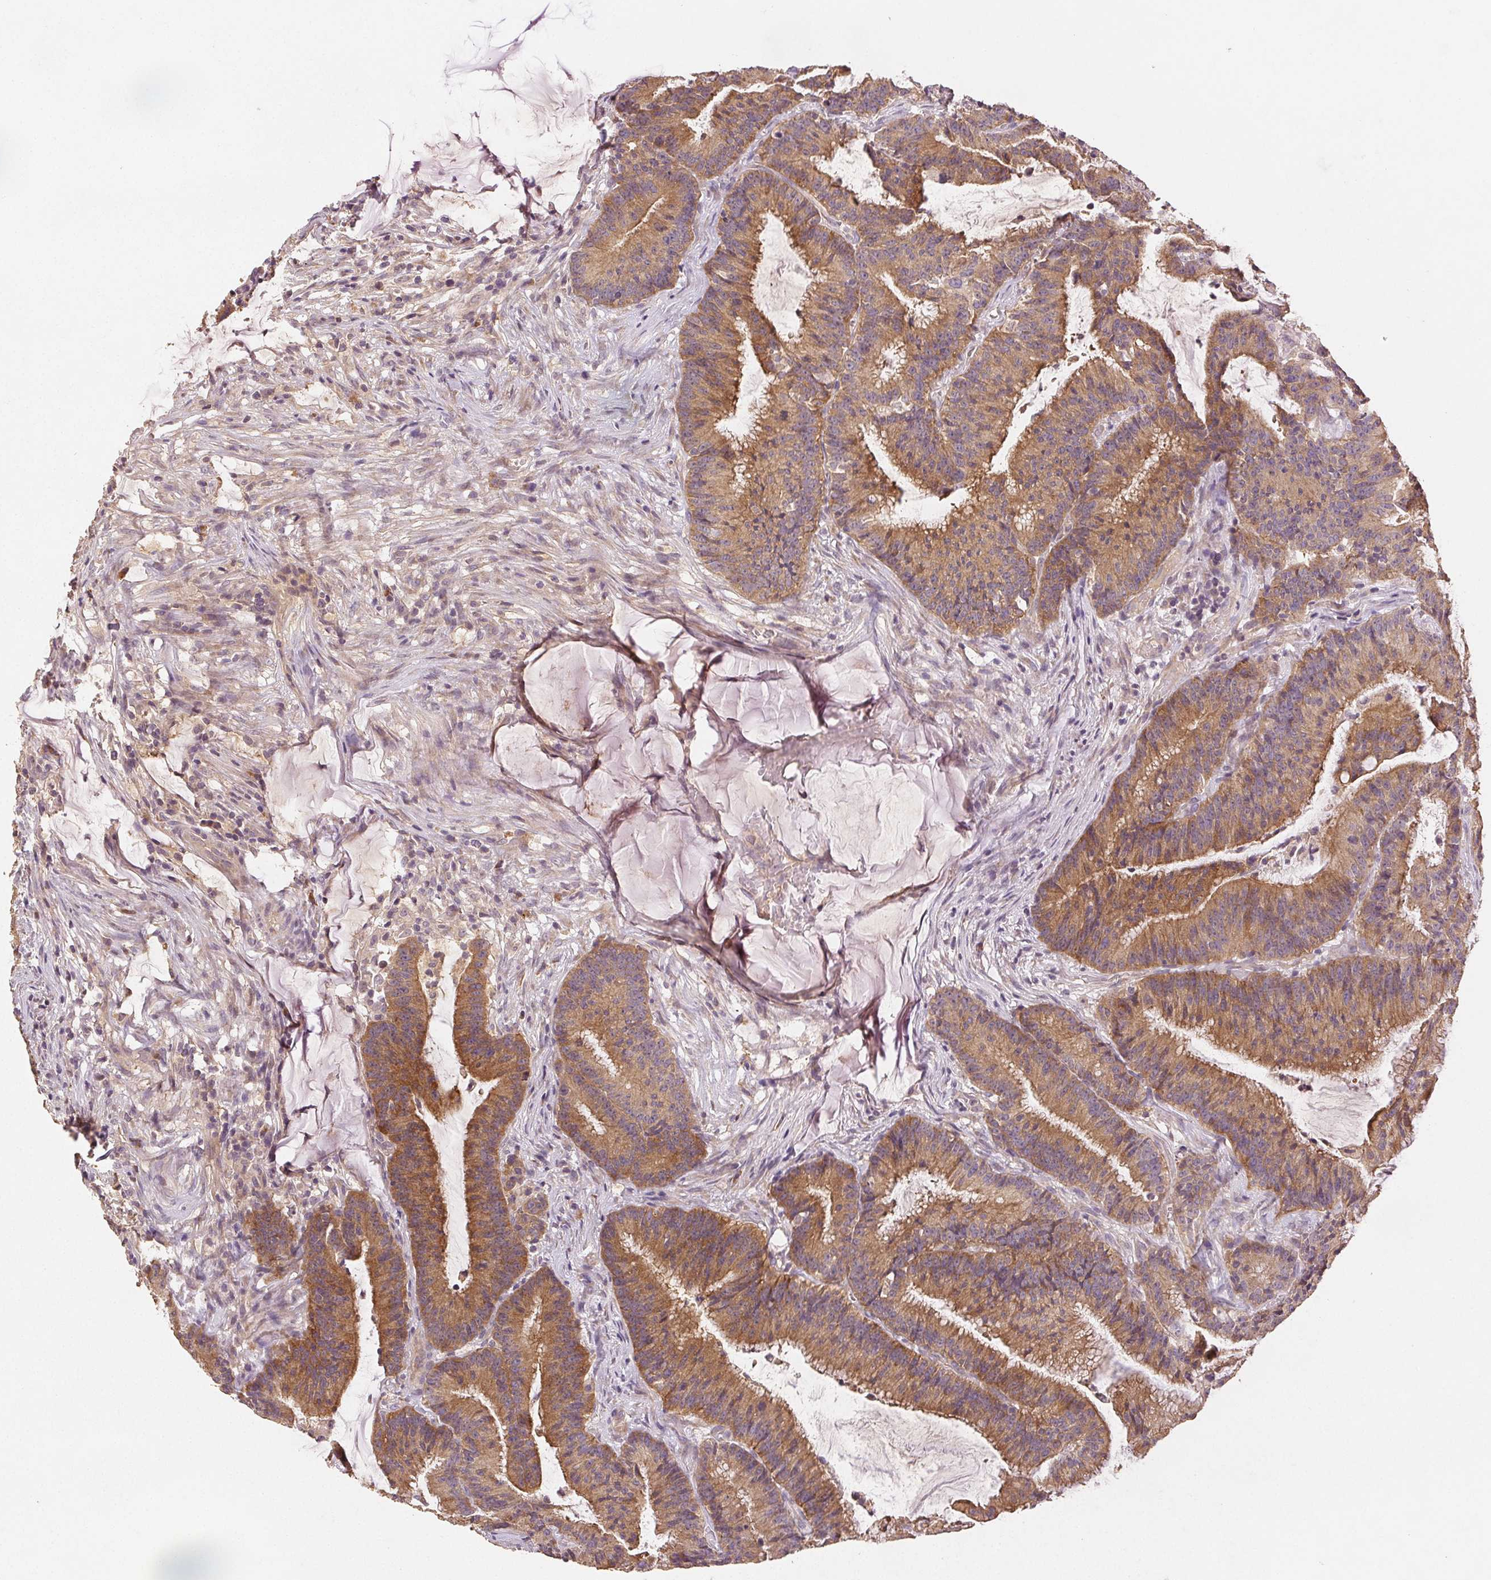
{"staining": {"intensity": "moderate", "quantity": ">75%", "location": "cytoplasmic/membranous"}, "tissue": "colorectal cancer", "cell_type": "Tumor cells", "image_type": "cancer", "snomed": [{"axis": "morphology", "description": "Adenocarcinoma, NOS"}, {"axis": "topography", "description": "Colon"}], "caption": "Immunohistochemical staining of human colorectal adenocarcinoma shows moderate cytoplasmic/membranous protein positivity in about >75% of tumor cells.", "gene": "YIF1B", "patient": {"sex": "female", "age": 78}}